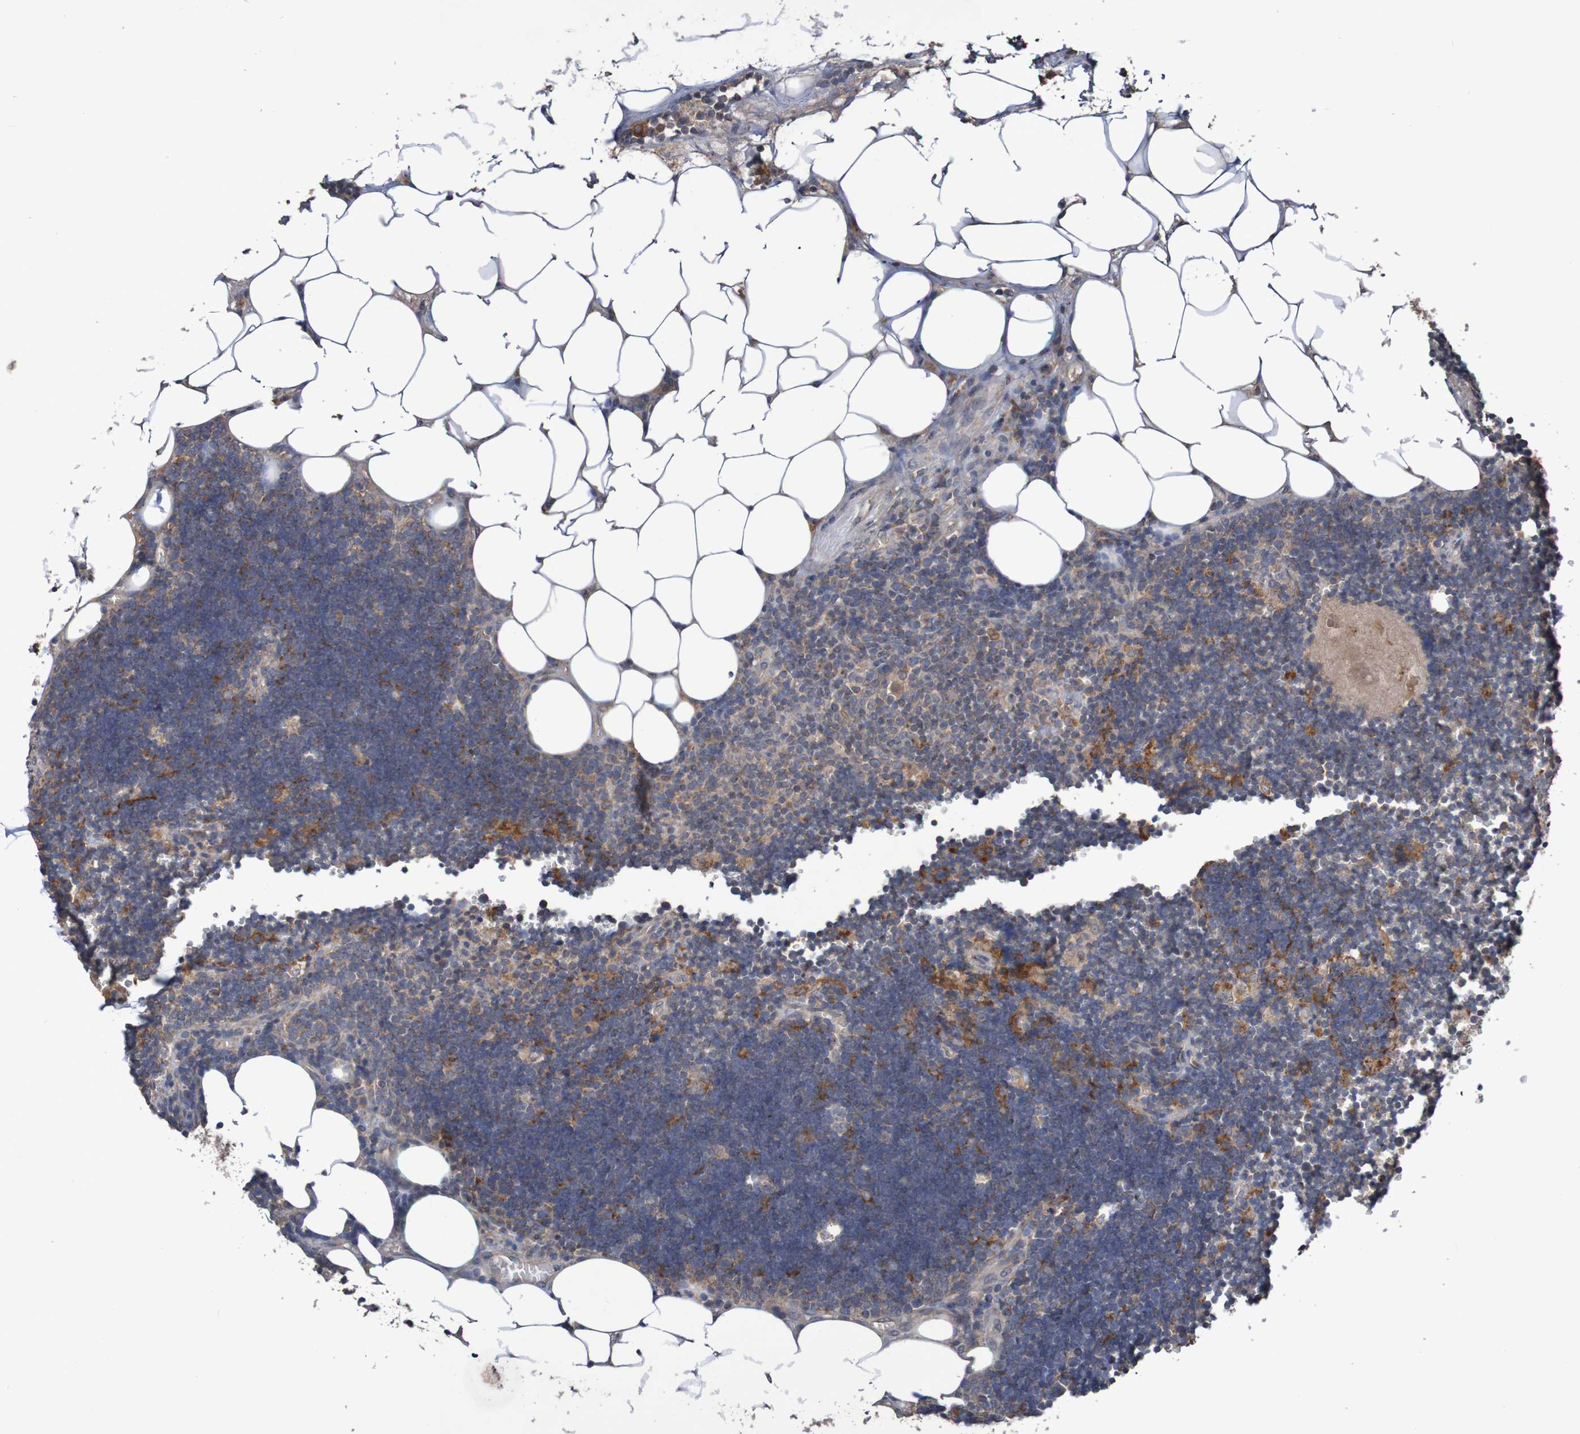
{"staining": {"intensity": "moderate", "quantity": "<25%", "location": "cytoplasmic/membranous"}, "tissue": "lymph node", "cell_type": "Germinal center cells", "image_type": "normal", "snomed": [{"axis": "morphology", "description": "Normal tissue, NOS"}, {"axis": "topography", "description": "Lymph node"}], "caption": "Lymph node stained with DAB immunohistochemistry shows low levels of moderate cytoplasmic/membranous staining in approximately <25% of germinal center cells. (Stains: DAB (3,3'-diaminobenzidine) in brown, nuclei in blue, Microscopy: brightfield microscopy at high magnification).", "gene": "PHYH", "patient": {"sex": "male", "age": 33}}